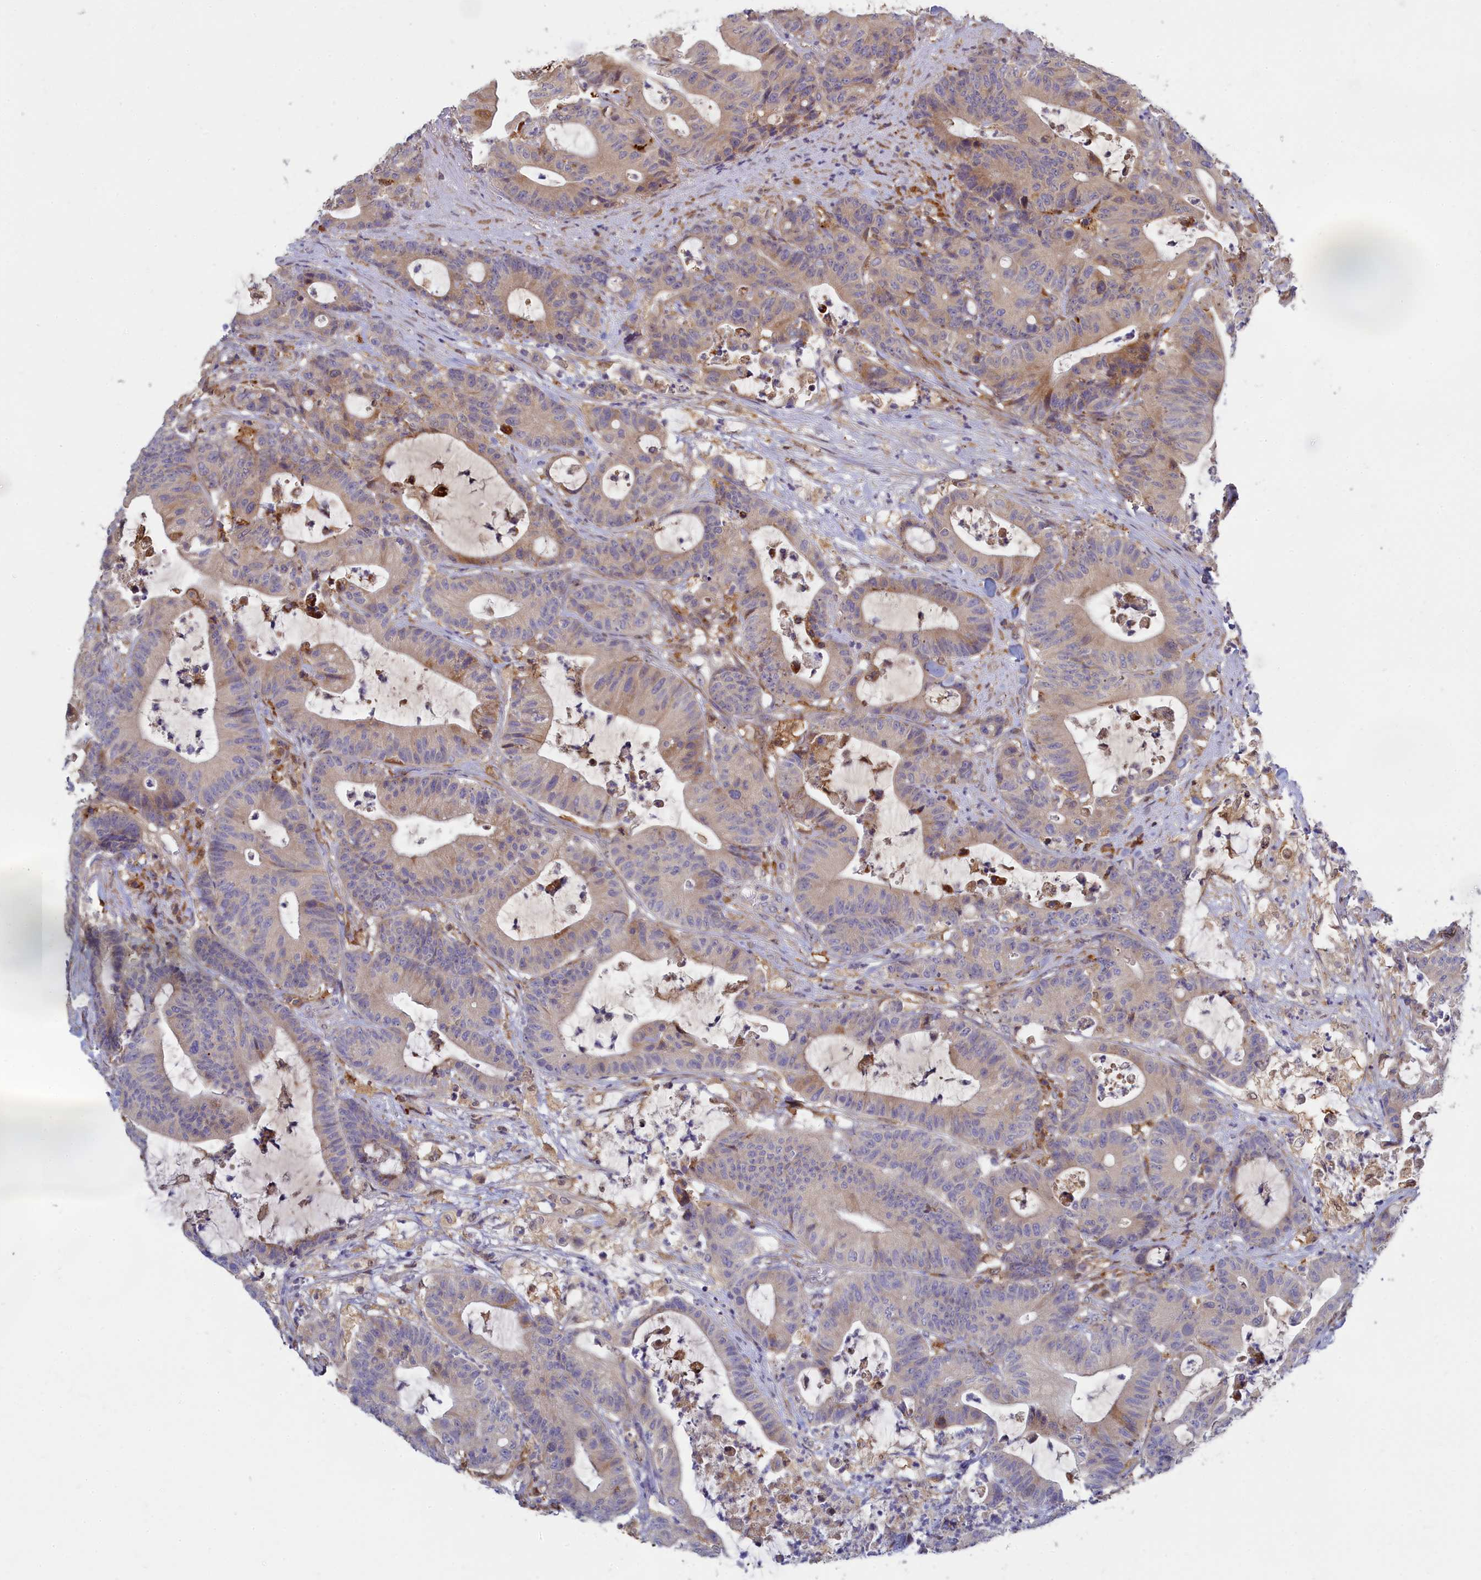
{"staining": {"intensity": "weak", "quantity": "25%-75%", "location": "cytoplasmic/membranous"}, "tissue": "colorectal cancer", "cell_type": "Tumor cells", "image_type": "cancer", "snomed": [{"axis": "morphology", "description": "Adenocarcinoma, NOS"}, {"axis": "topography", "description": "Colon"}], "caption": "This micrograph exhibits colorectal cancer (adenocarcinoma) stained with IHC to label a protein in brown. The cytoplasmic/membranous of tumor cells show weak positivity for the protein. Nuclei are counter-stained blue.", "gene": "SPATA5L1", "patient": {"sex": "female", "age": 84}}